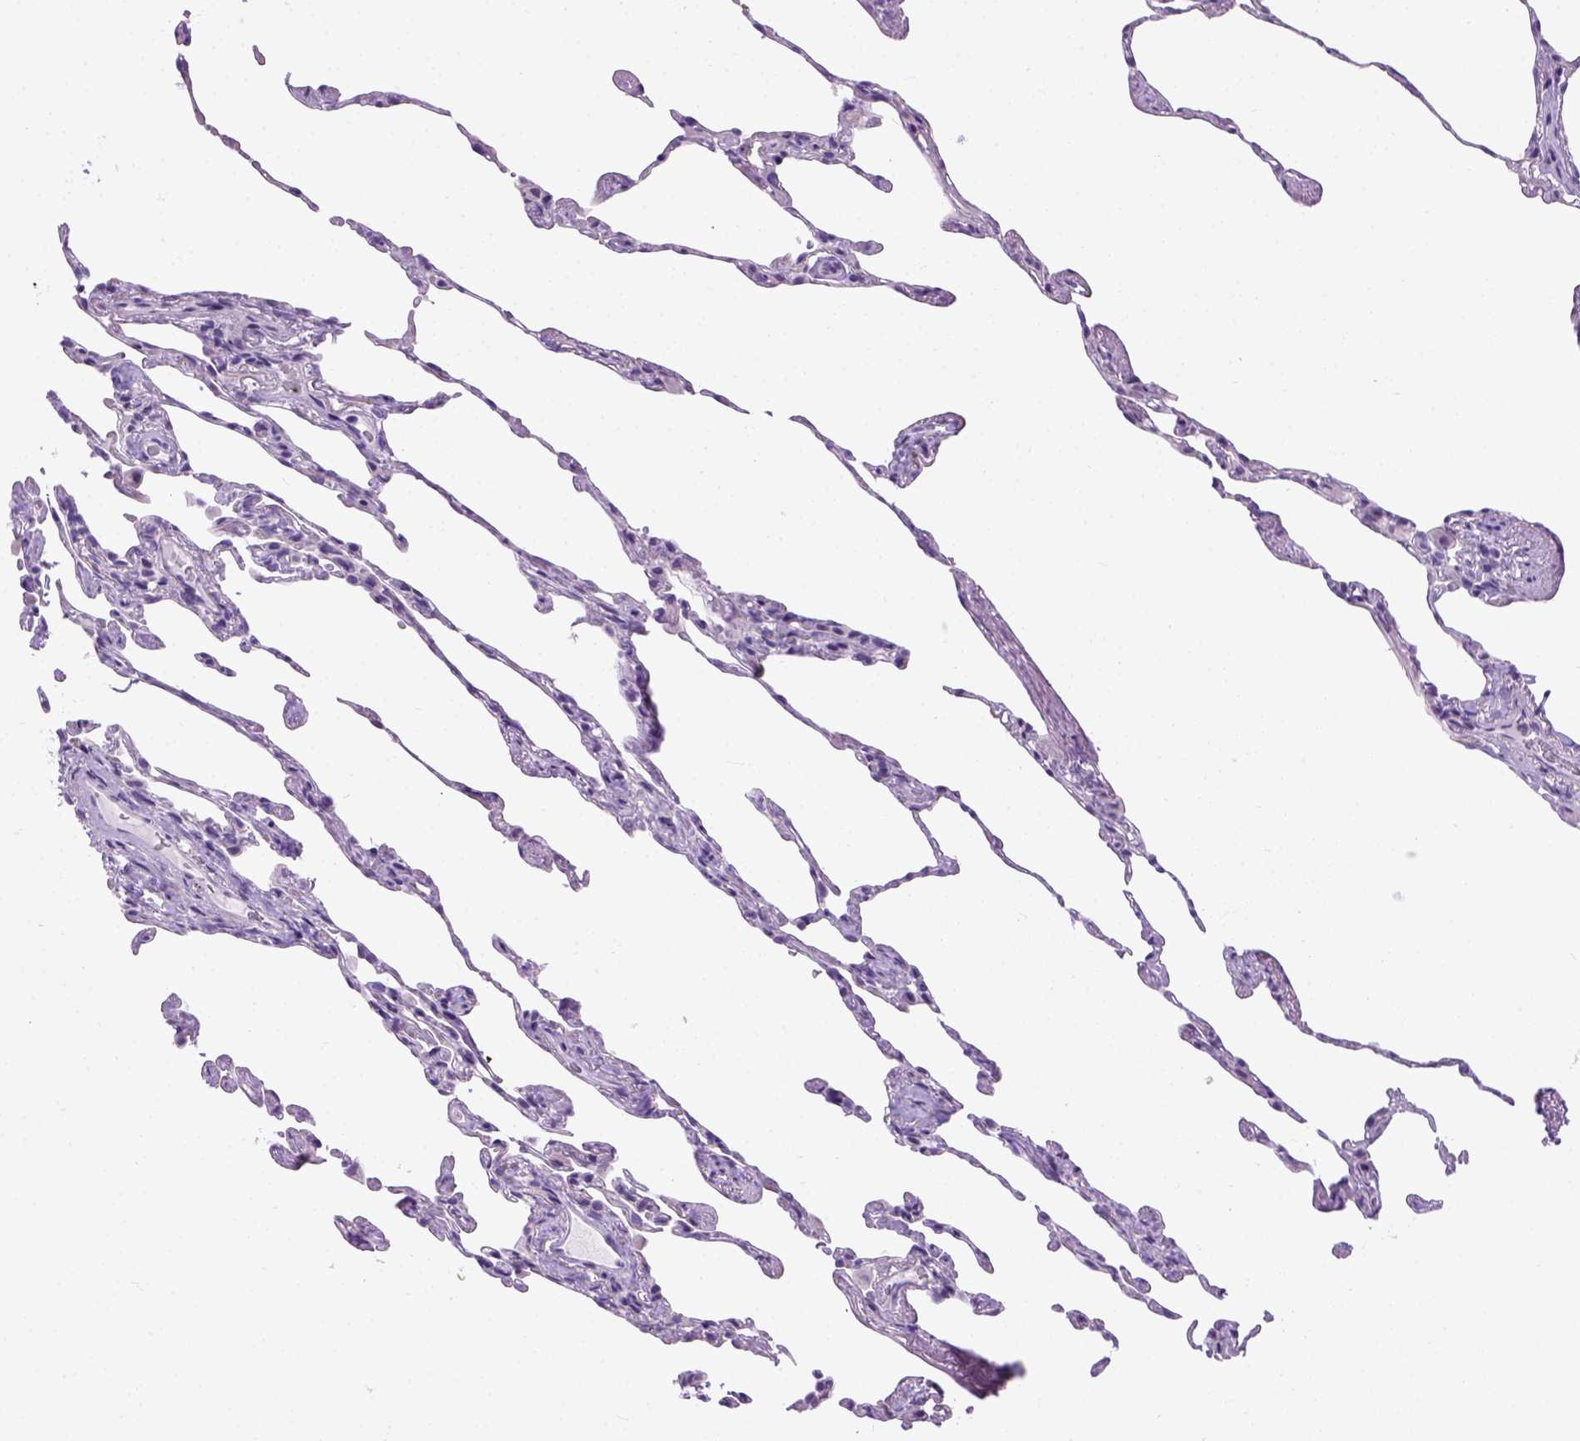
{"staining": {"intensity": "negative", "quantity": "none", "location": "none"}, "tissue": "lung", "cell_type": "Alveolar cells", "image_type": "normal", "snomed": [{"axis": "morphology", "description": "Normal tissue, NOS"}, {"axis": "topography", "description": "Lung"}], "caption": "High power microscopy photomicrograph of an immunohistochemistry image of unremarkable lung, revealing no significant positivity in alveolar cells.", "gene": "FAM184B", "patient": {"sex": "female", "age": 57}}